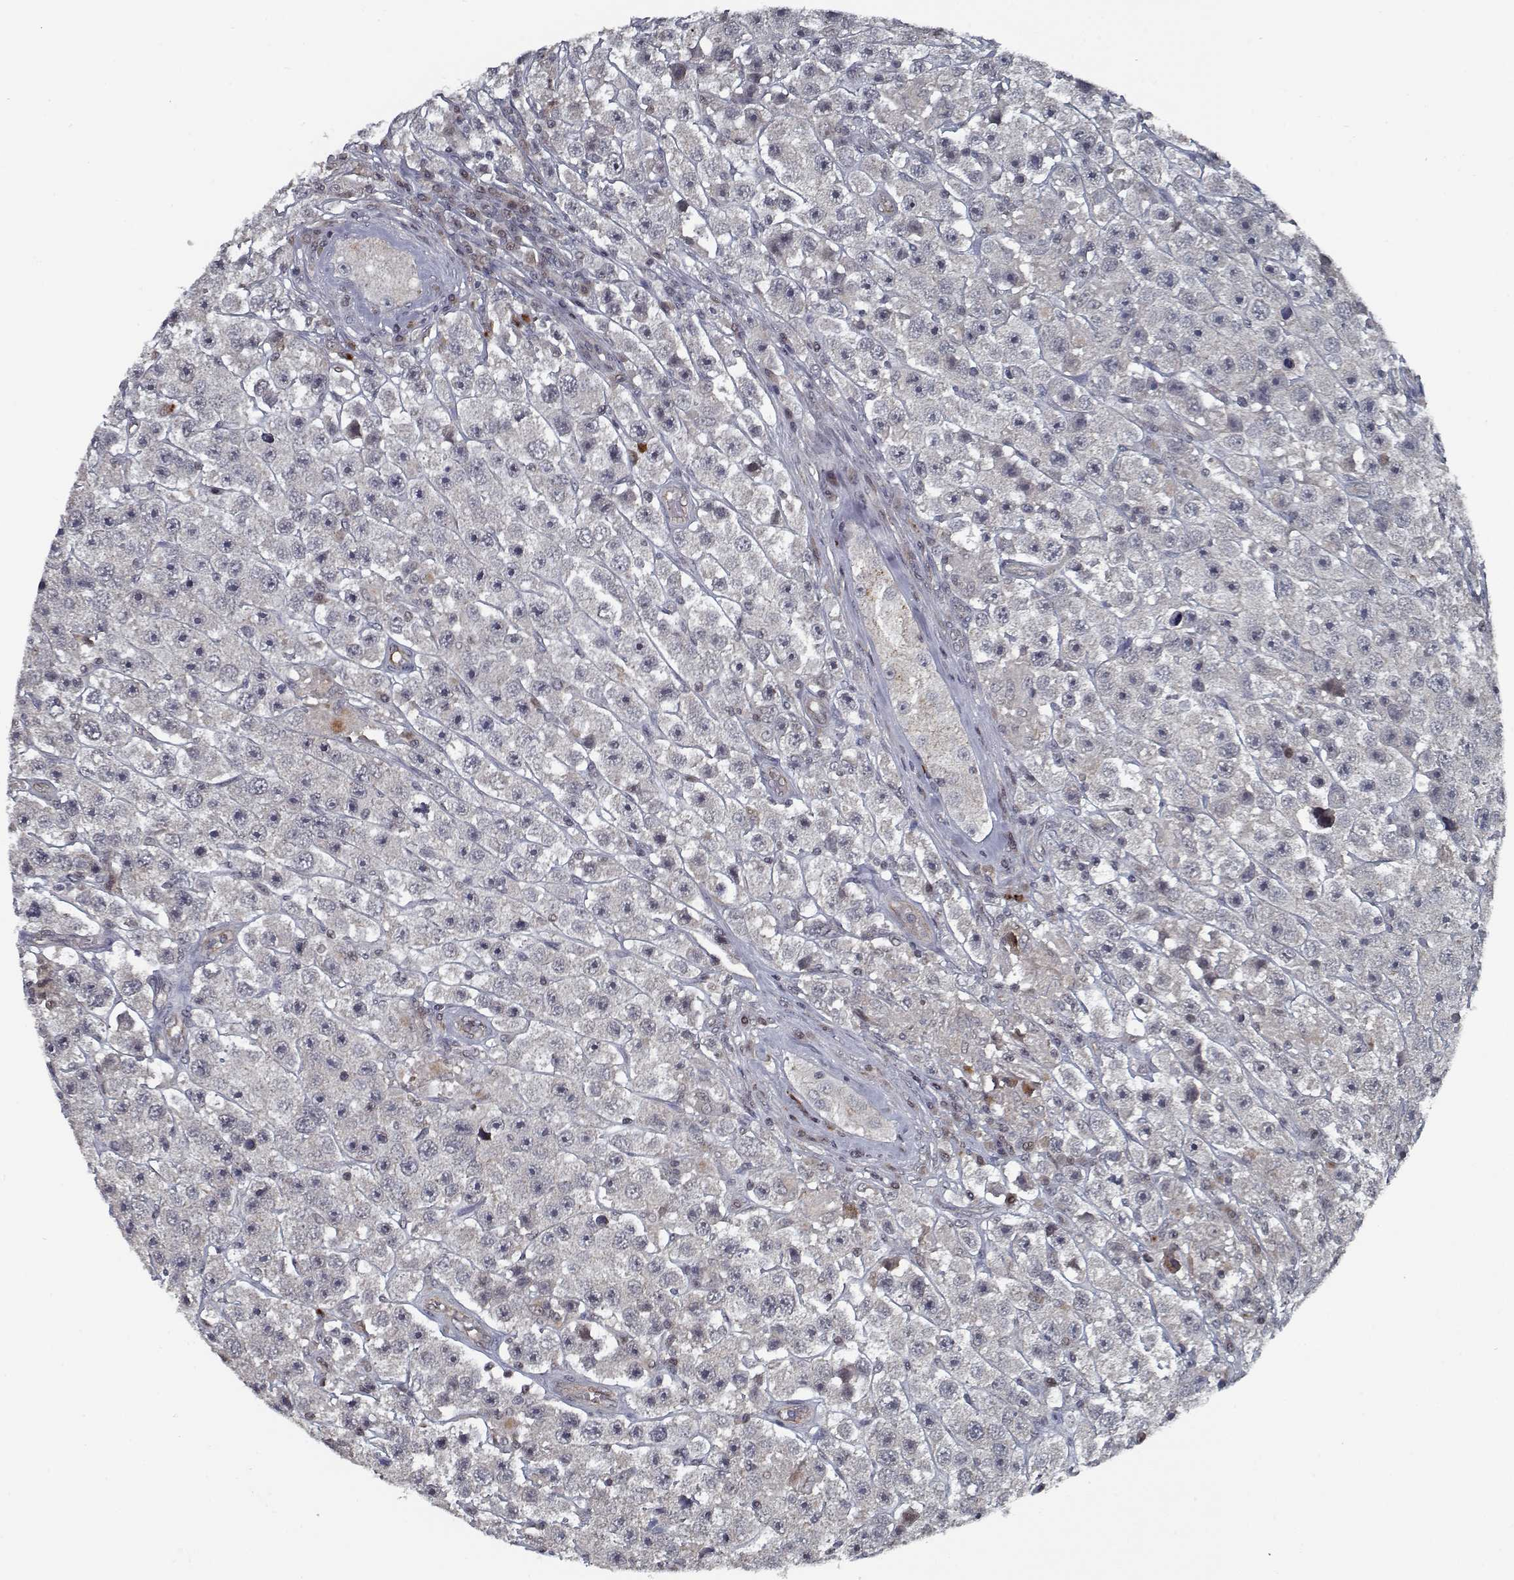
{"staining": {"intensity": "negative", "quantity": "none", "location": "none"}, "tissue": "testis cancer", "cell_type": "Tumor cells", "image_type": "cancer", "snomed": [{"axis": "morphology", "description": "Seminoma, NOS"}, {"axis": "topography", "description": "Testis"}], "caption": "High magnification brightfield microscopy of testis cancer stained with DAB (3,3'-diaminobenzidine) (brown) and counterstained with hematoxylin (blue): tumor cells show no significant staining.", "gene": "NLK", "patient": {"sex": "male", "age": 45}}